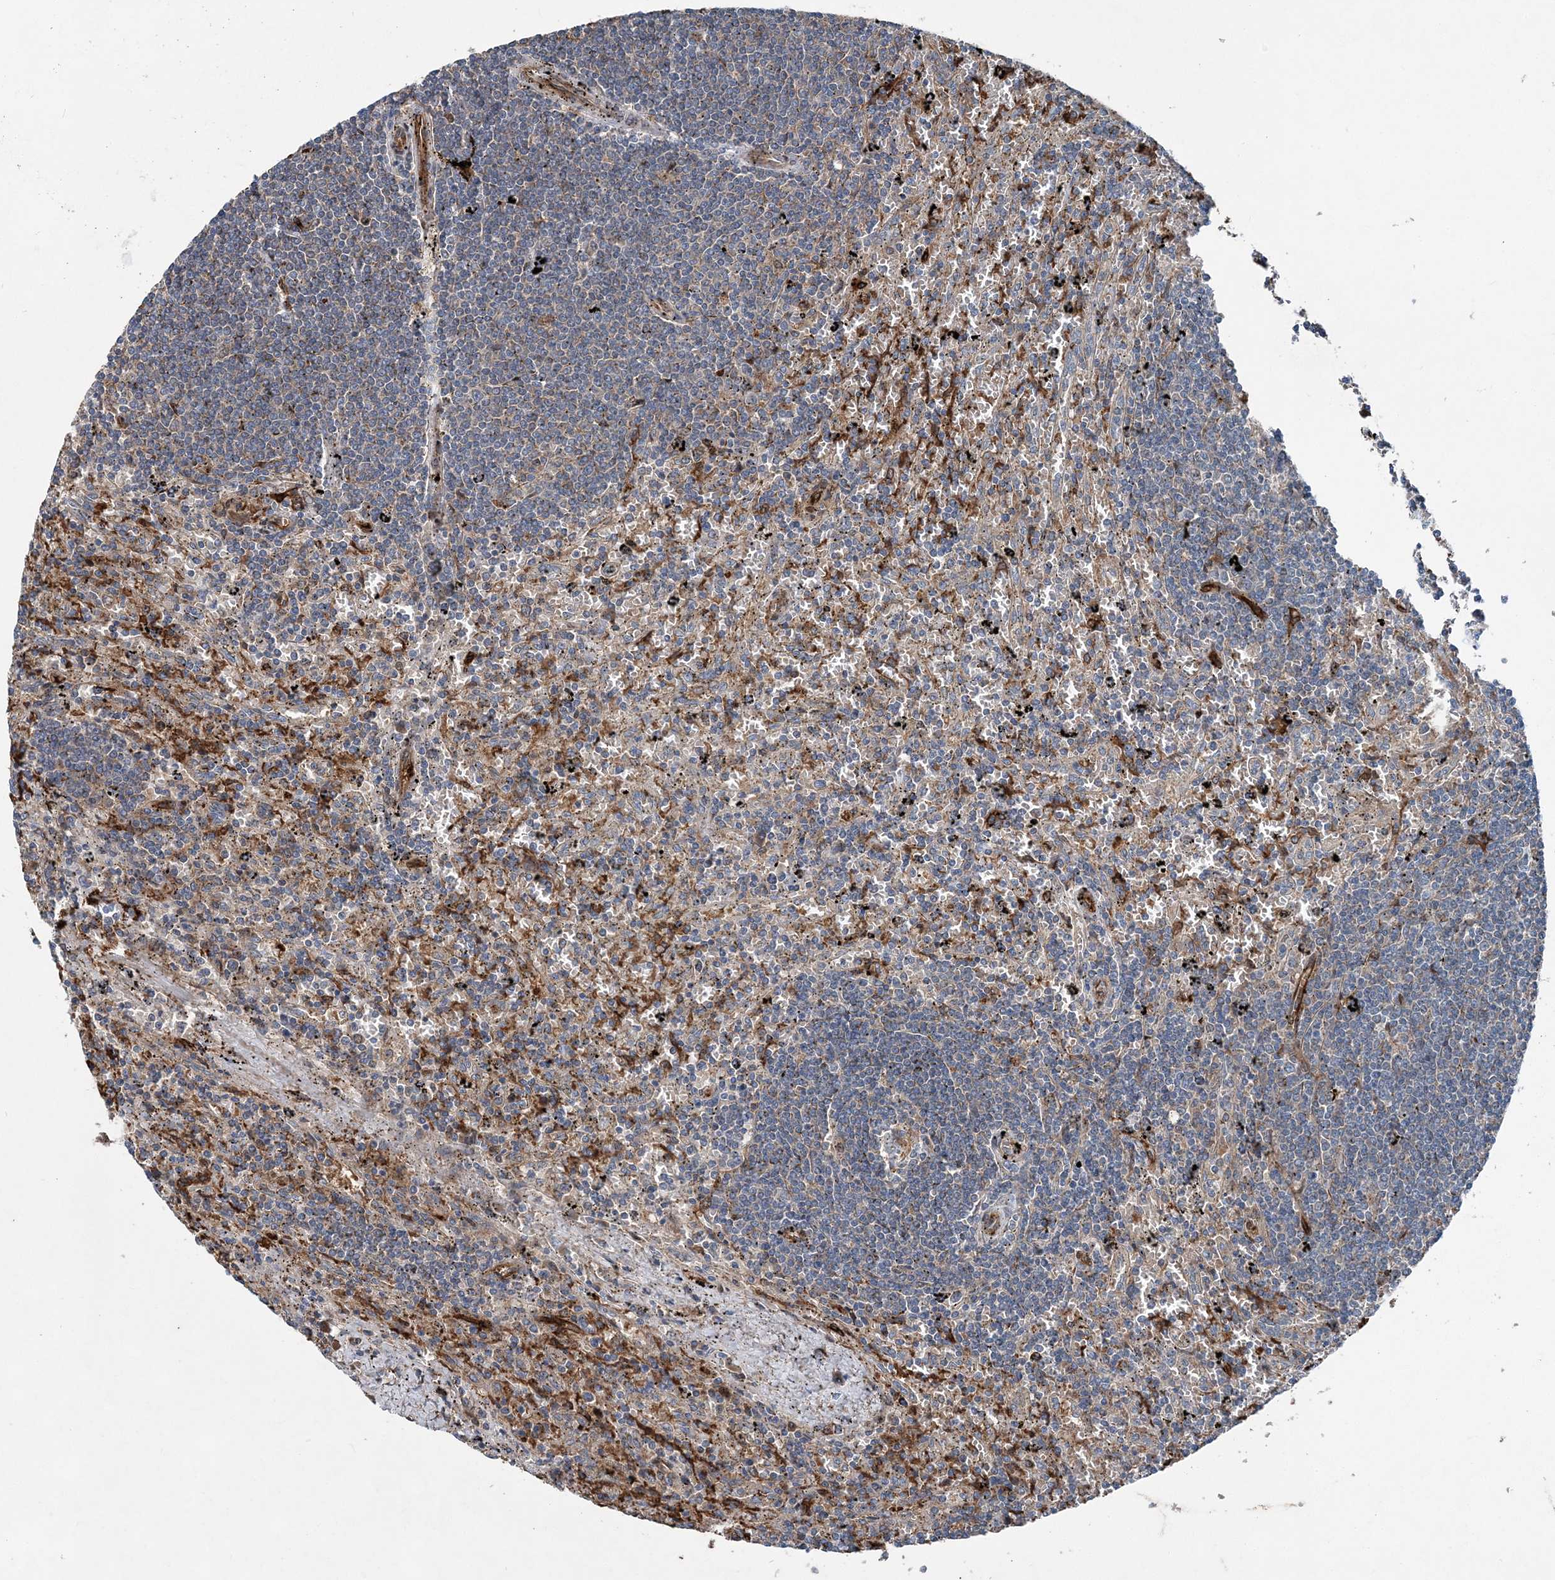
{"staining": {"intensity": "negative", "quantity": "none", "location": "none"}, "tissue": "lymphoma", "cell_type": "Tumor cells", "image_type": "cancer", "snomed": [{"axis": "morphology", "description": "Malignant lymphoma, non-Hodgkin's type, Low grade"}, {"axis": "topography", "description": "Spleen"}], "caption": "Human low-grade malignant lymphoma, non-Hodgkin's type stained for a protein using immunohistochemistry displays no expression in tumor cells.", "gene": "SPOPL", "patient": {"sex": "male", "age": 76}}